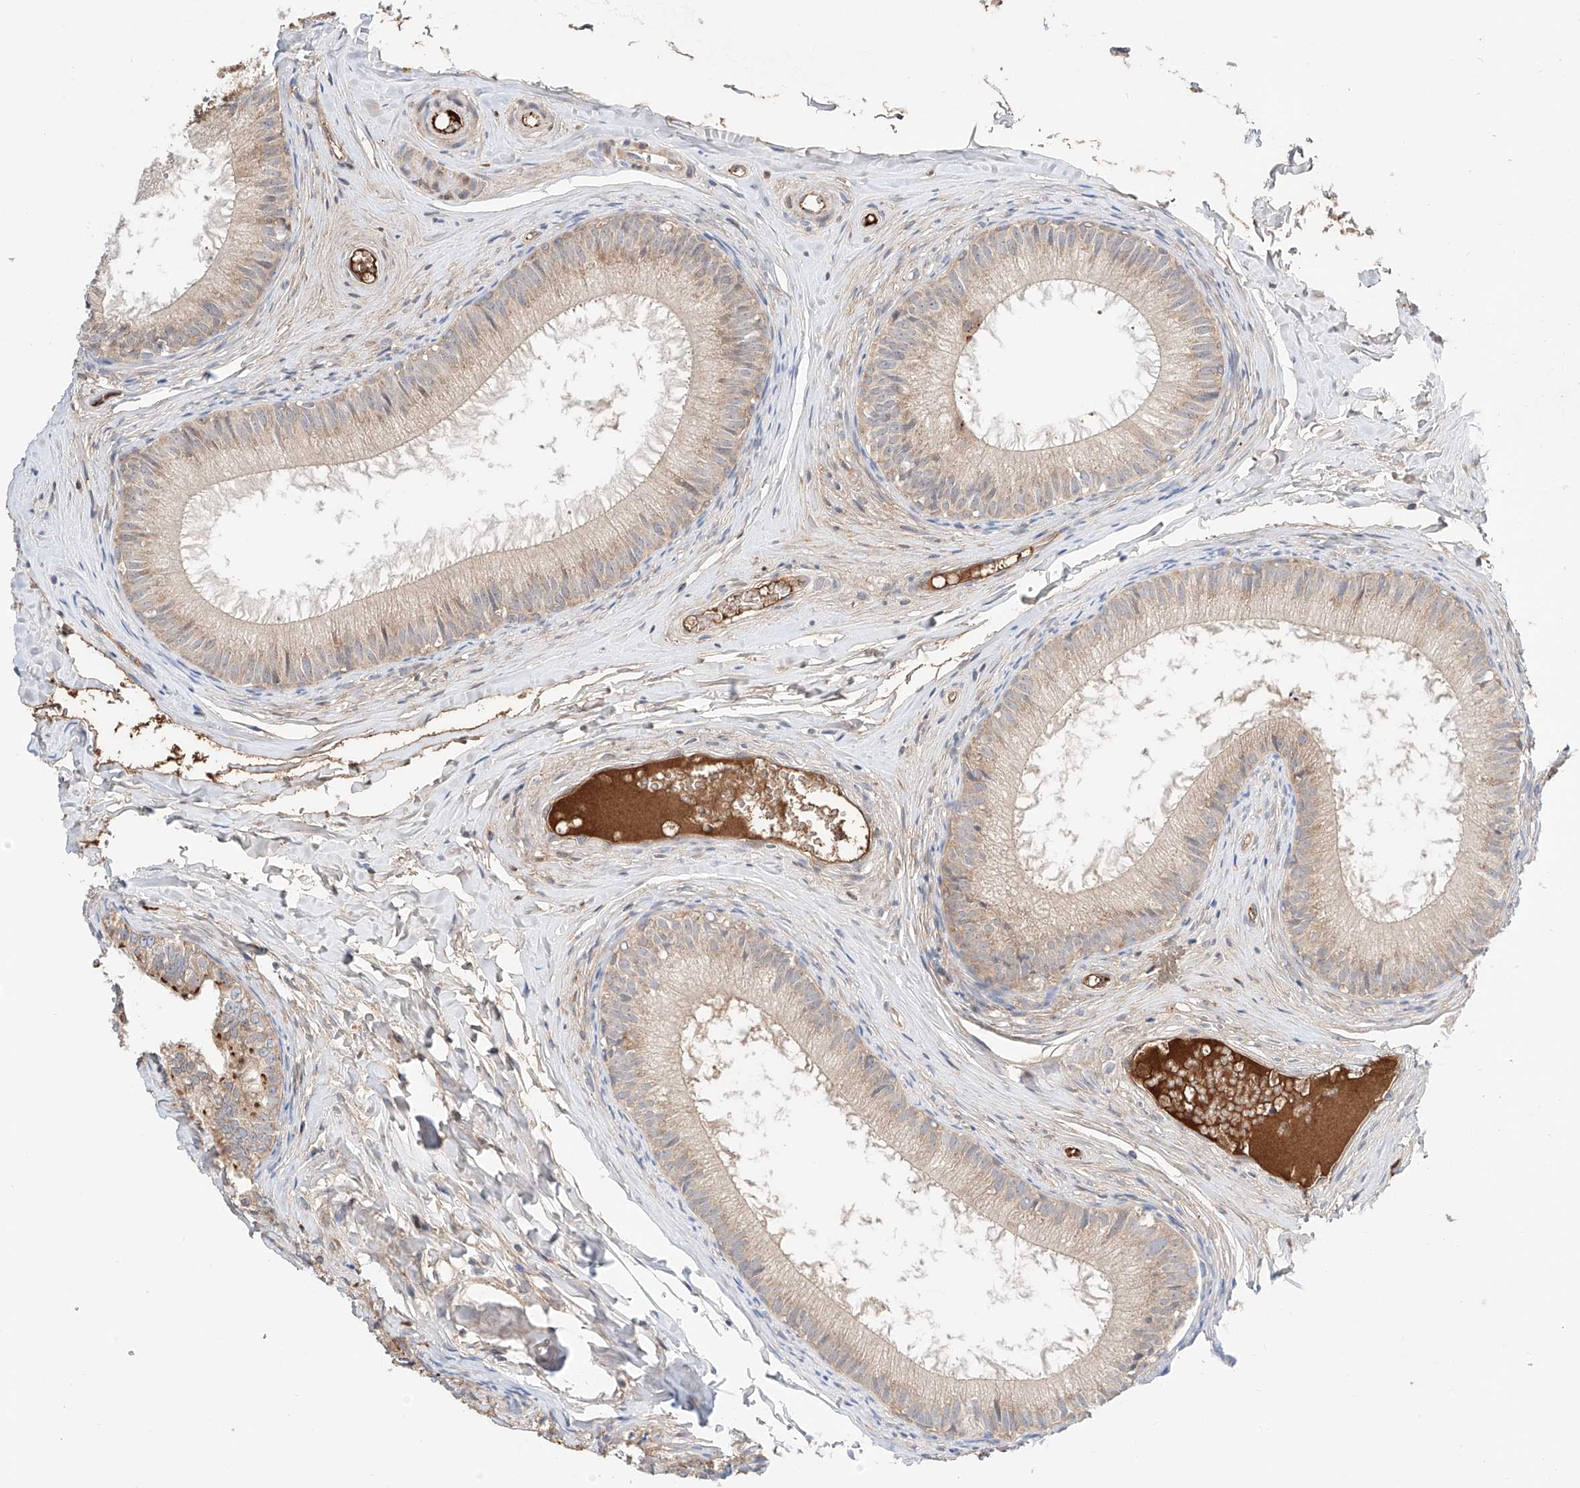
{"staining": {"intensity": "moderate", "quantity": ">75%", "location": "cytoplasmic/membranous"}, "tissue": "epididymis", "cell_type": "Glandular cells", "image_type": "normal", "snomed": [{"axis": "morphology", "description": "Normal tissue, NOS"}, {"axis": "topography", "description": "Epididymis"}], "caption": "Immunohistochemical staining of unremarkable epididymis displays medium levels of moderate cytoplasmic/membranous expression in approximately >75% of glandular cells. (IHC, brightfield microscopy, high magnification).", "gene": "PGGT1B", "patient": {"sex": "male", "age": 34}}